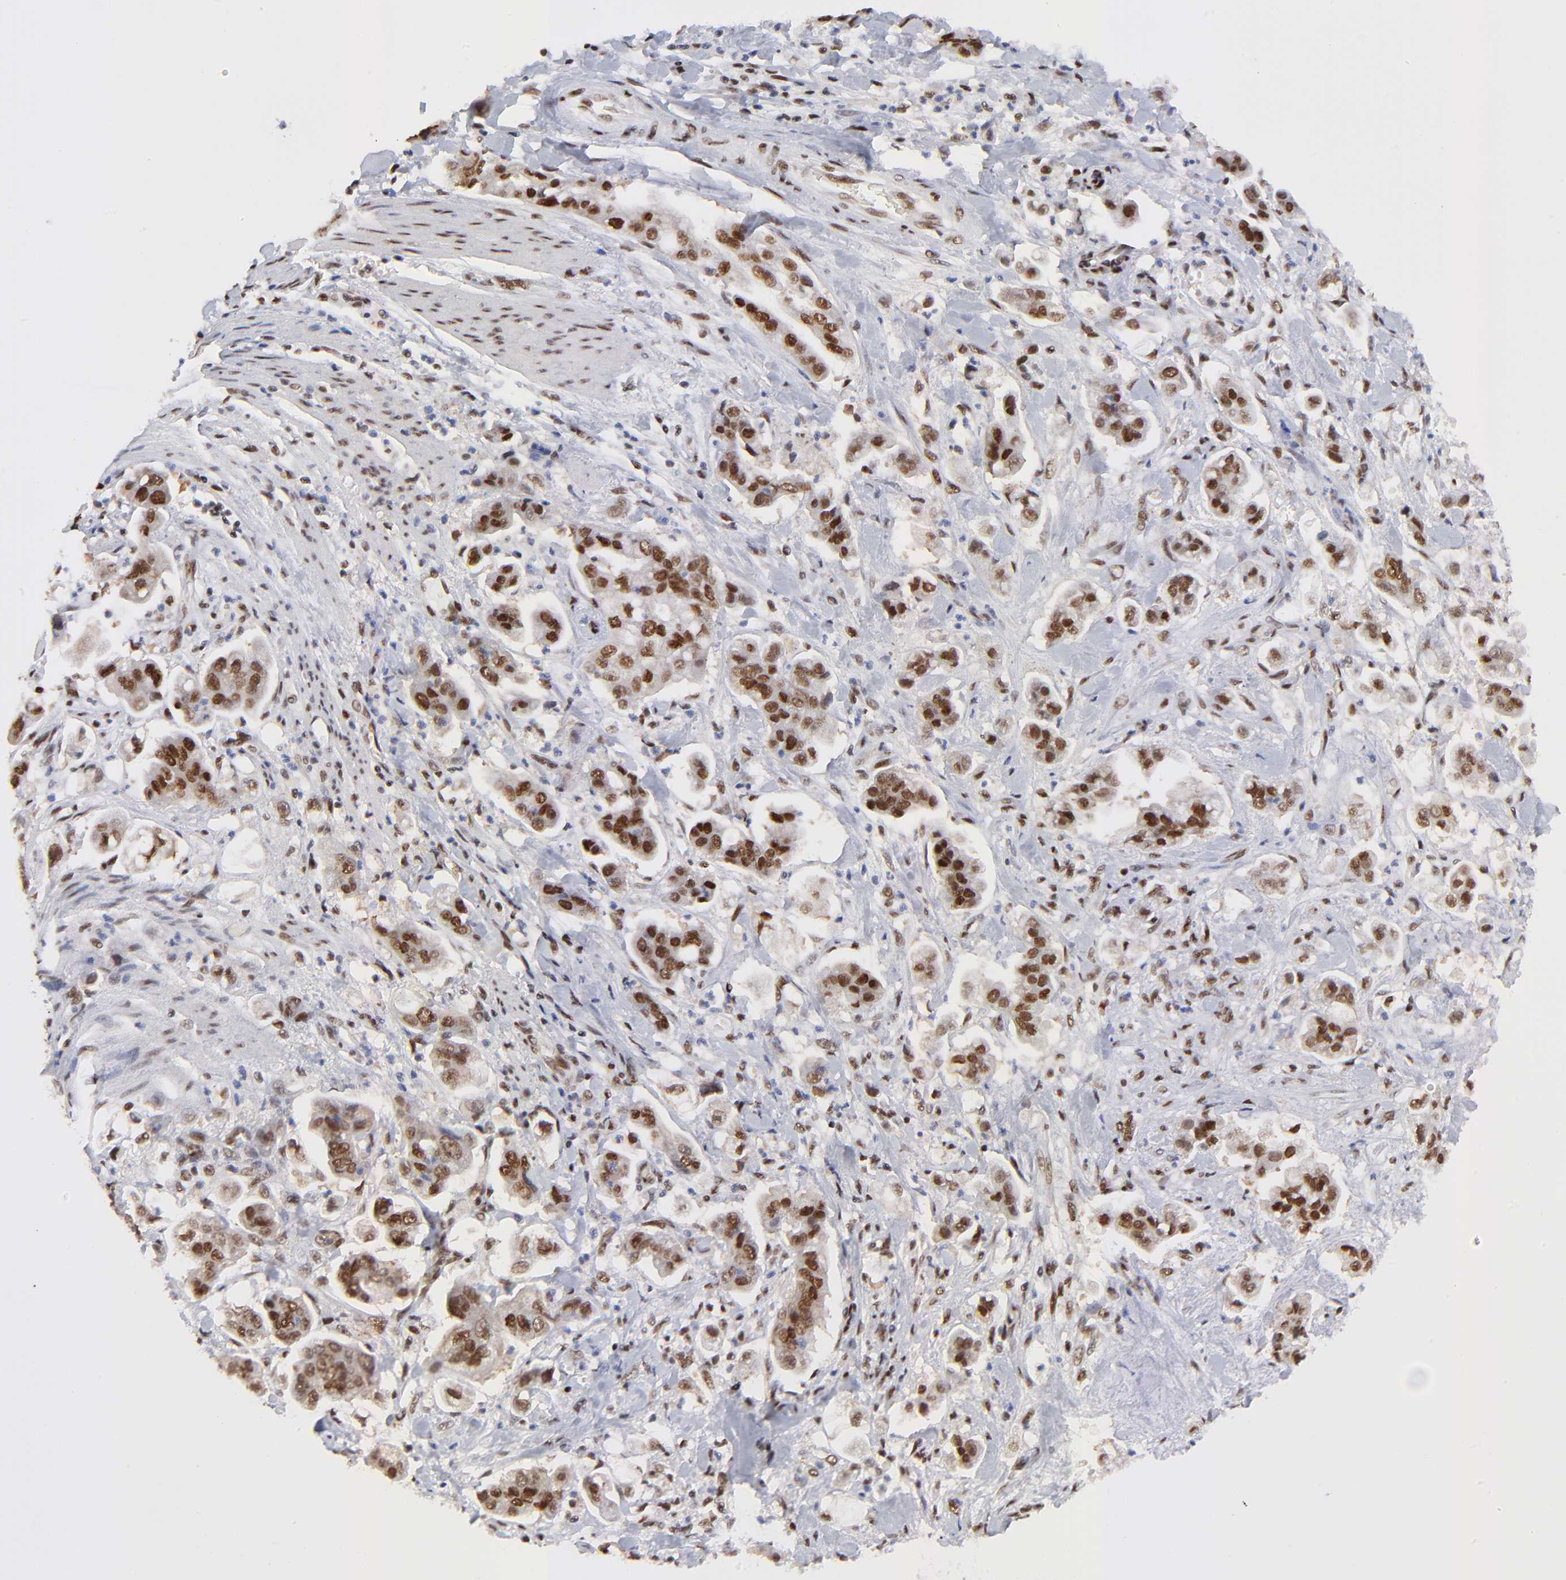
{"staining": {"intensity": "moderate", "quantity": ">75%", "location": "nuclear"}, "tissue": "stomach cancer", "cell_type": "Tumor cells", "image_type": "cancer", "snomed": [{"axis": "morphology", "description": "Adenocarcinoma, NOS"}, {"axis": "topography", "description": "Stomach"}], "caption": "The image demonstrates staining of stomach adenocarcinoma, revealing moderate nuclear protein expression (brown color) within tumor cells.", "gene": "ZMYM3", "patient": {"sex": "male", "age": 62}}